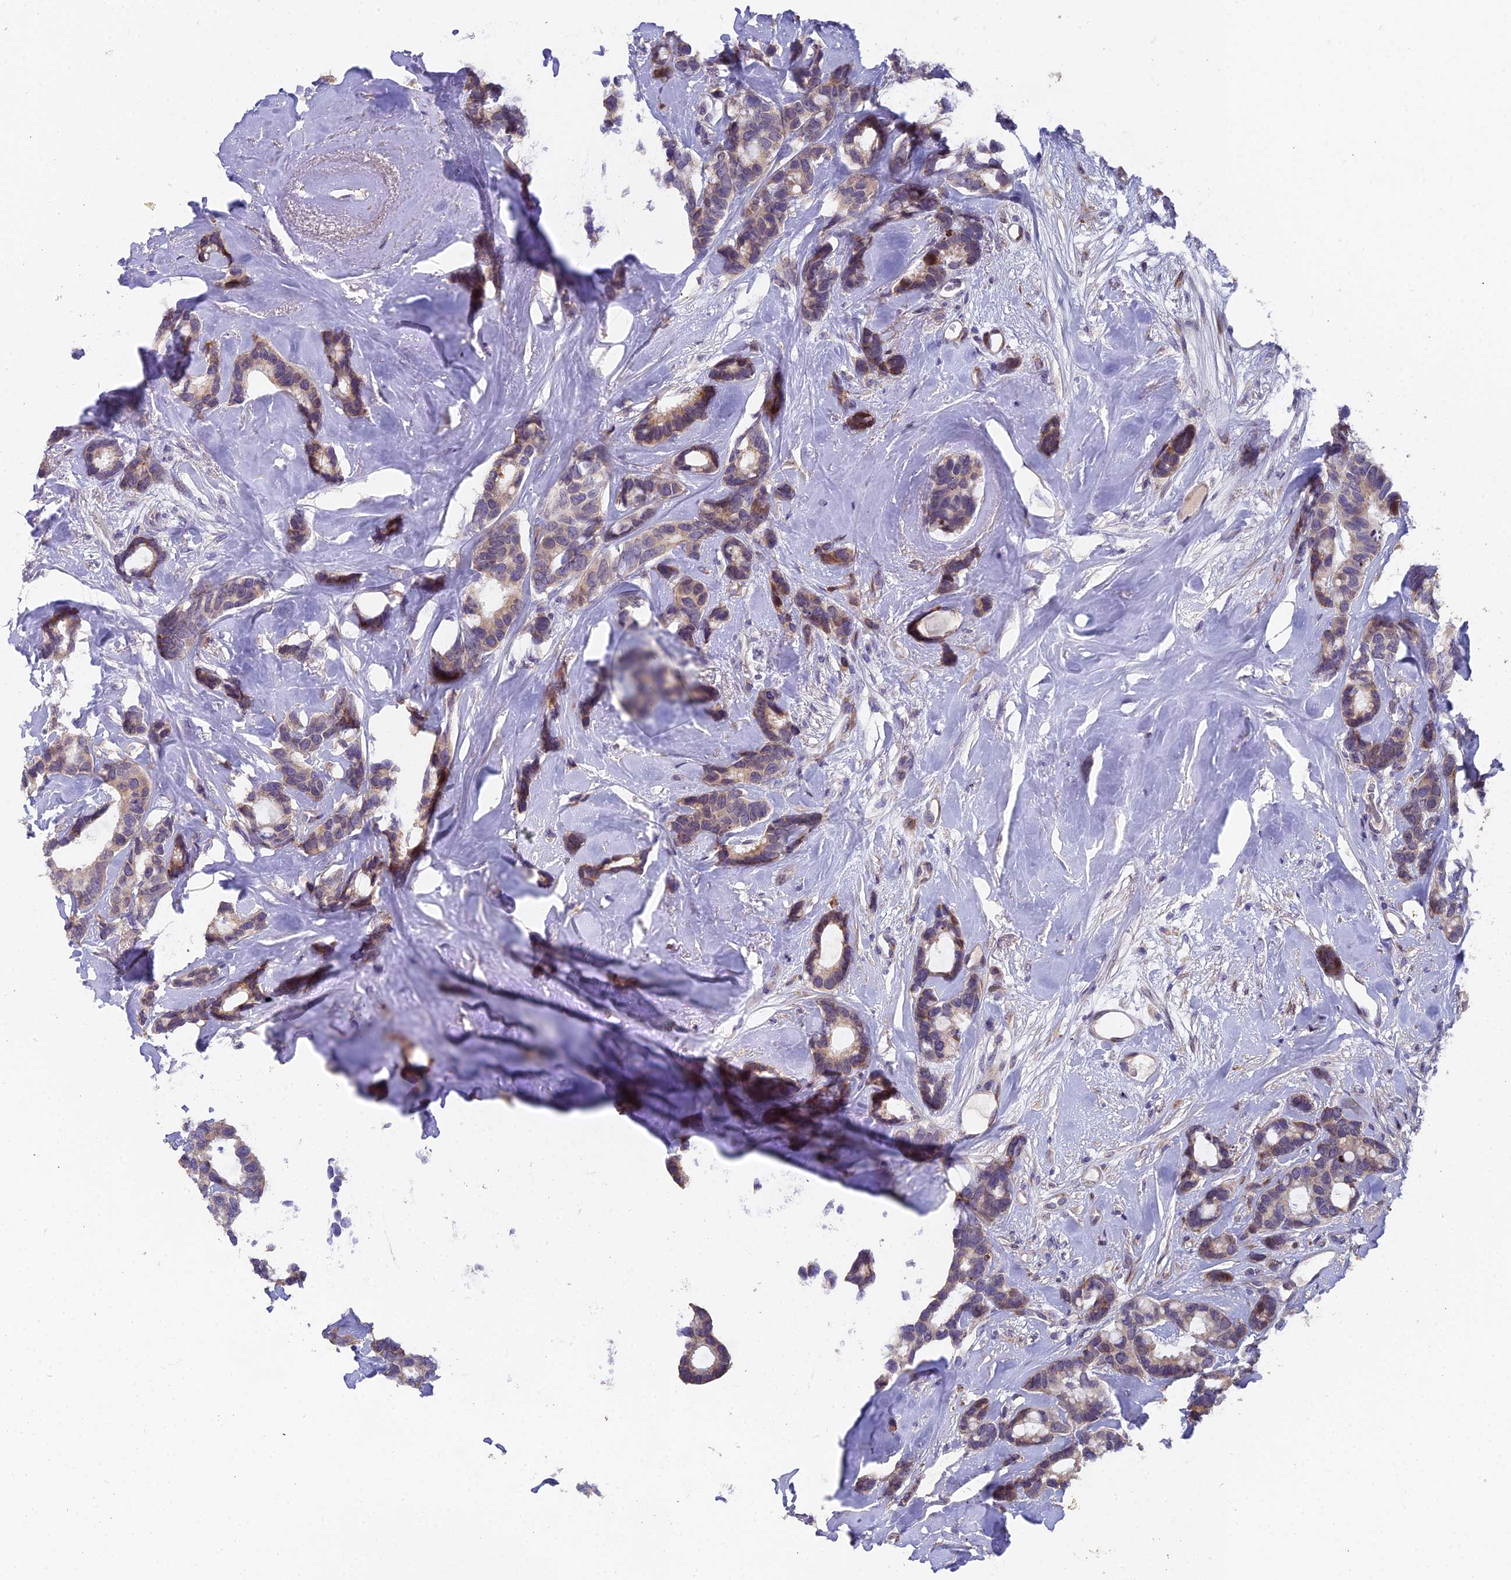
{"staining": {"intensity": "weak", "quantity": "<25%", "location": "cytoplasmic/membranous"}, "tissue": "breast cancer", "cell_type": "Tumor cells", "image_type": "cancer", "snomed": [{"axis": "morphology", "description": "Duct carcinoma"}, {"axis": "topography", "description": "Breast"}], "caption": "IHC image of human intraductal carcinoma (breast) stained for a protein (brown), which displays no expression in tumor cells.", "gene": "RAB28", "patient": {"sex": "female", "age": 87}}